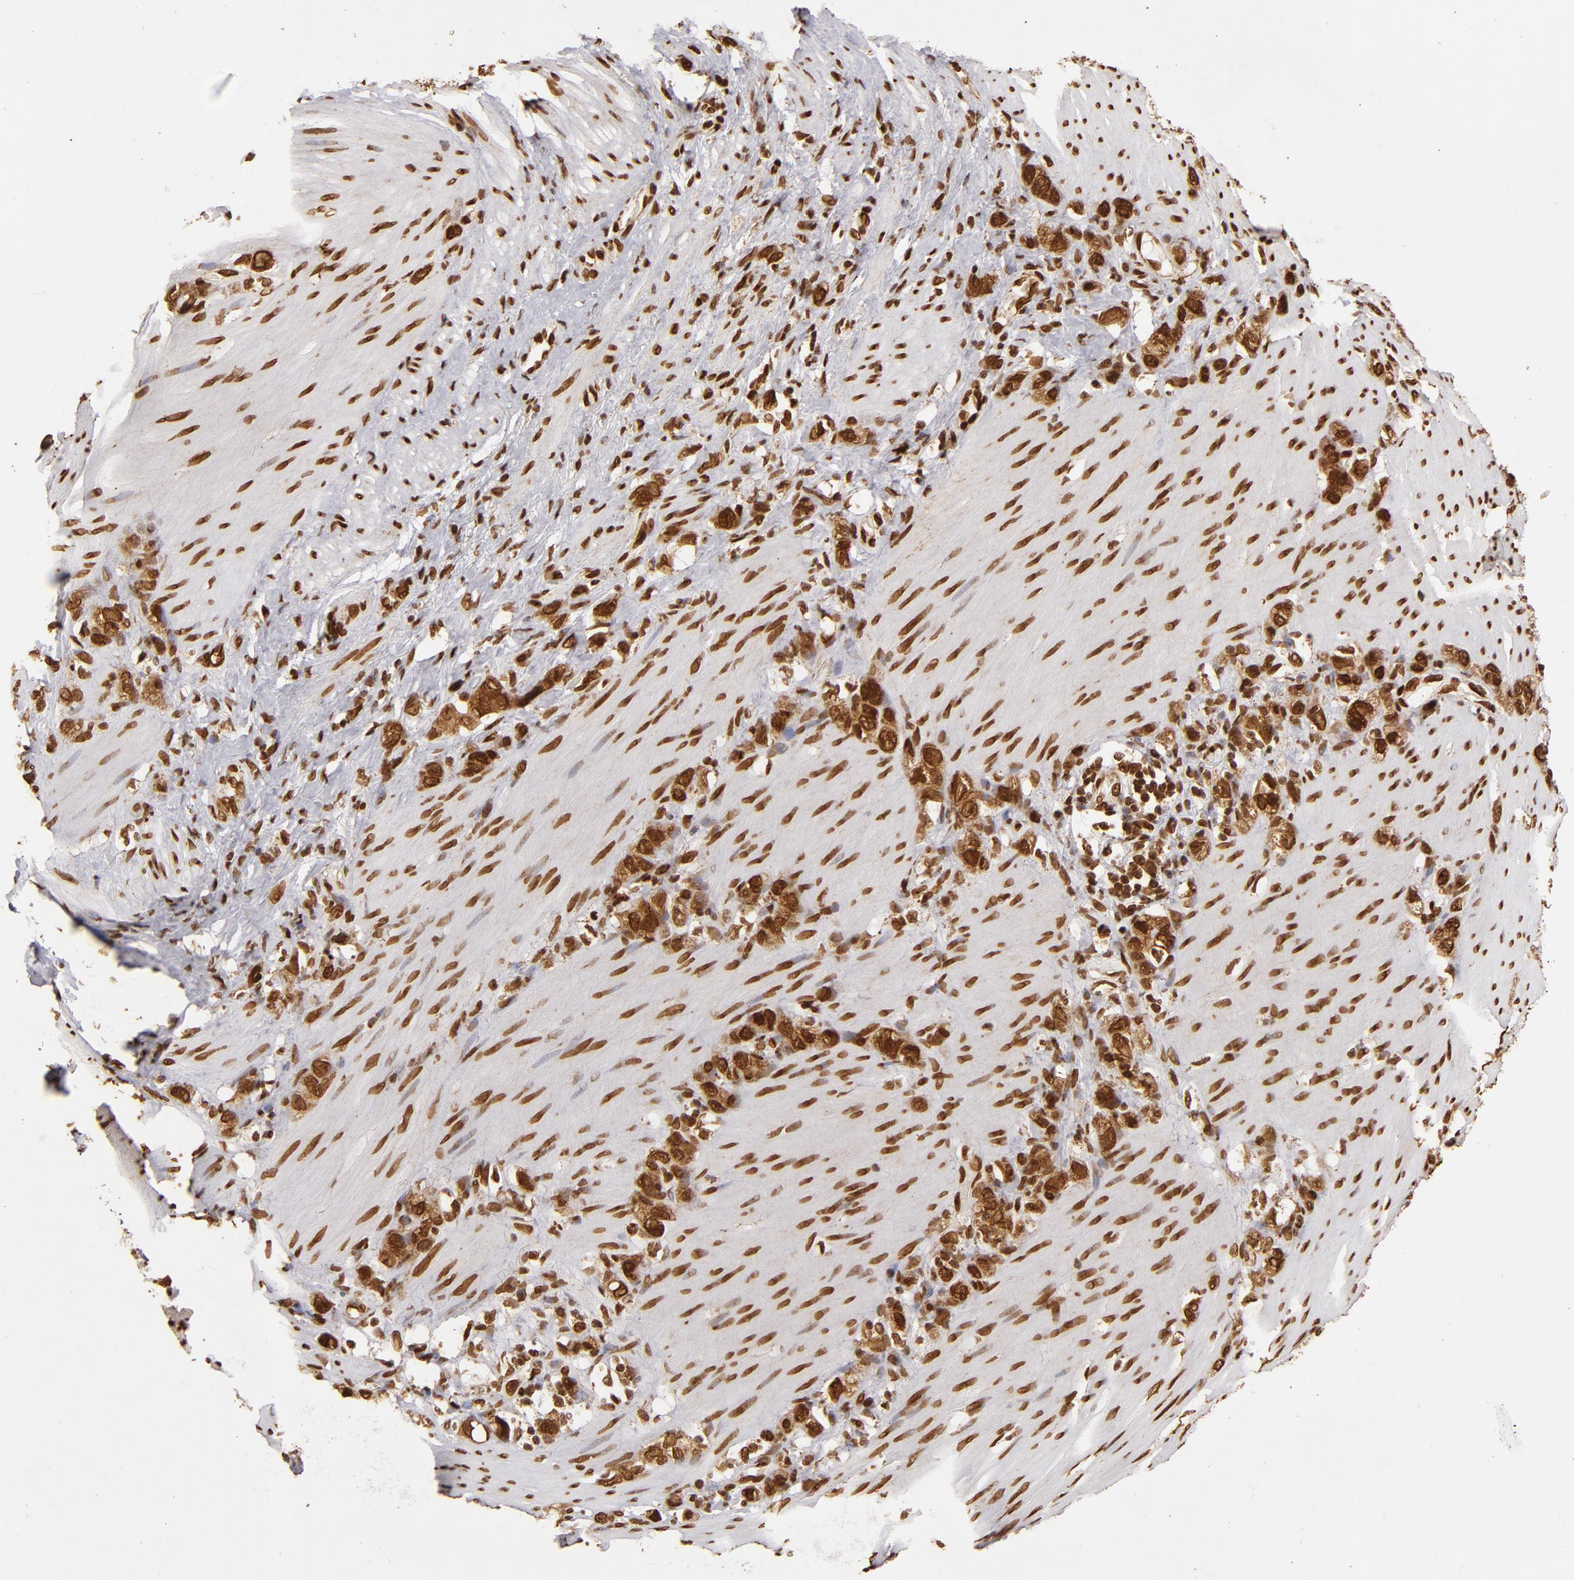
{"staining": {"intensity": "strong", "quantity": ">75%", "location": "nuclear"}, "tissue": "stomach cancer", "cell_type": "Tumor cells", "image_type": "cancer", "snomed": [{"axis": "morphology", "description": "Normal tissue, NOS"}, {"axis": "morphology", "description": "Adenocarcinoma, NOS"}, {"axis": "morphology", "description": "Adenocarcinoma, High grade"}, {"axis": "topography", "description": "Stomach, upper"}, {"axis": "topography", "description": "Stomach"}], "caption": "IHC photomicrograph of stomach high-grade adenocarcinoma stained for a protein (brown), which shows high levels of strong nuclear staining in approximately >75% of tumor cells.", "gene": "CUL3", "patient": {"sex": "female", "age": 65}}